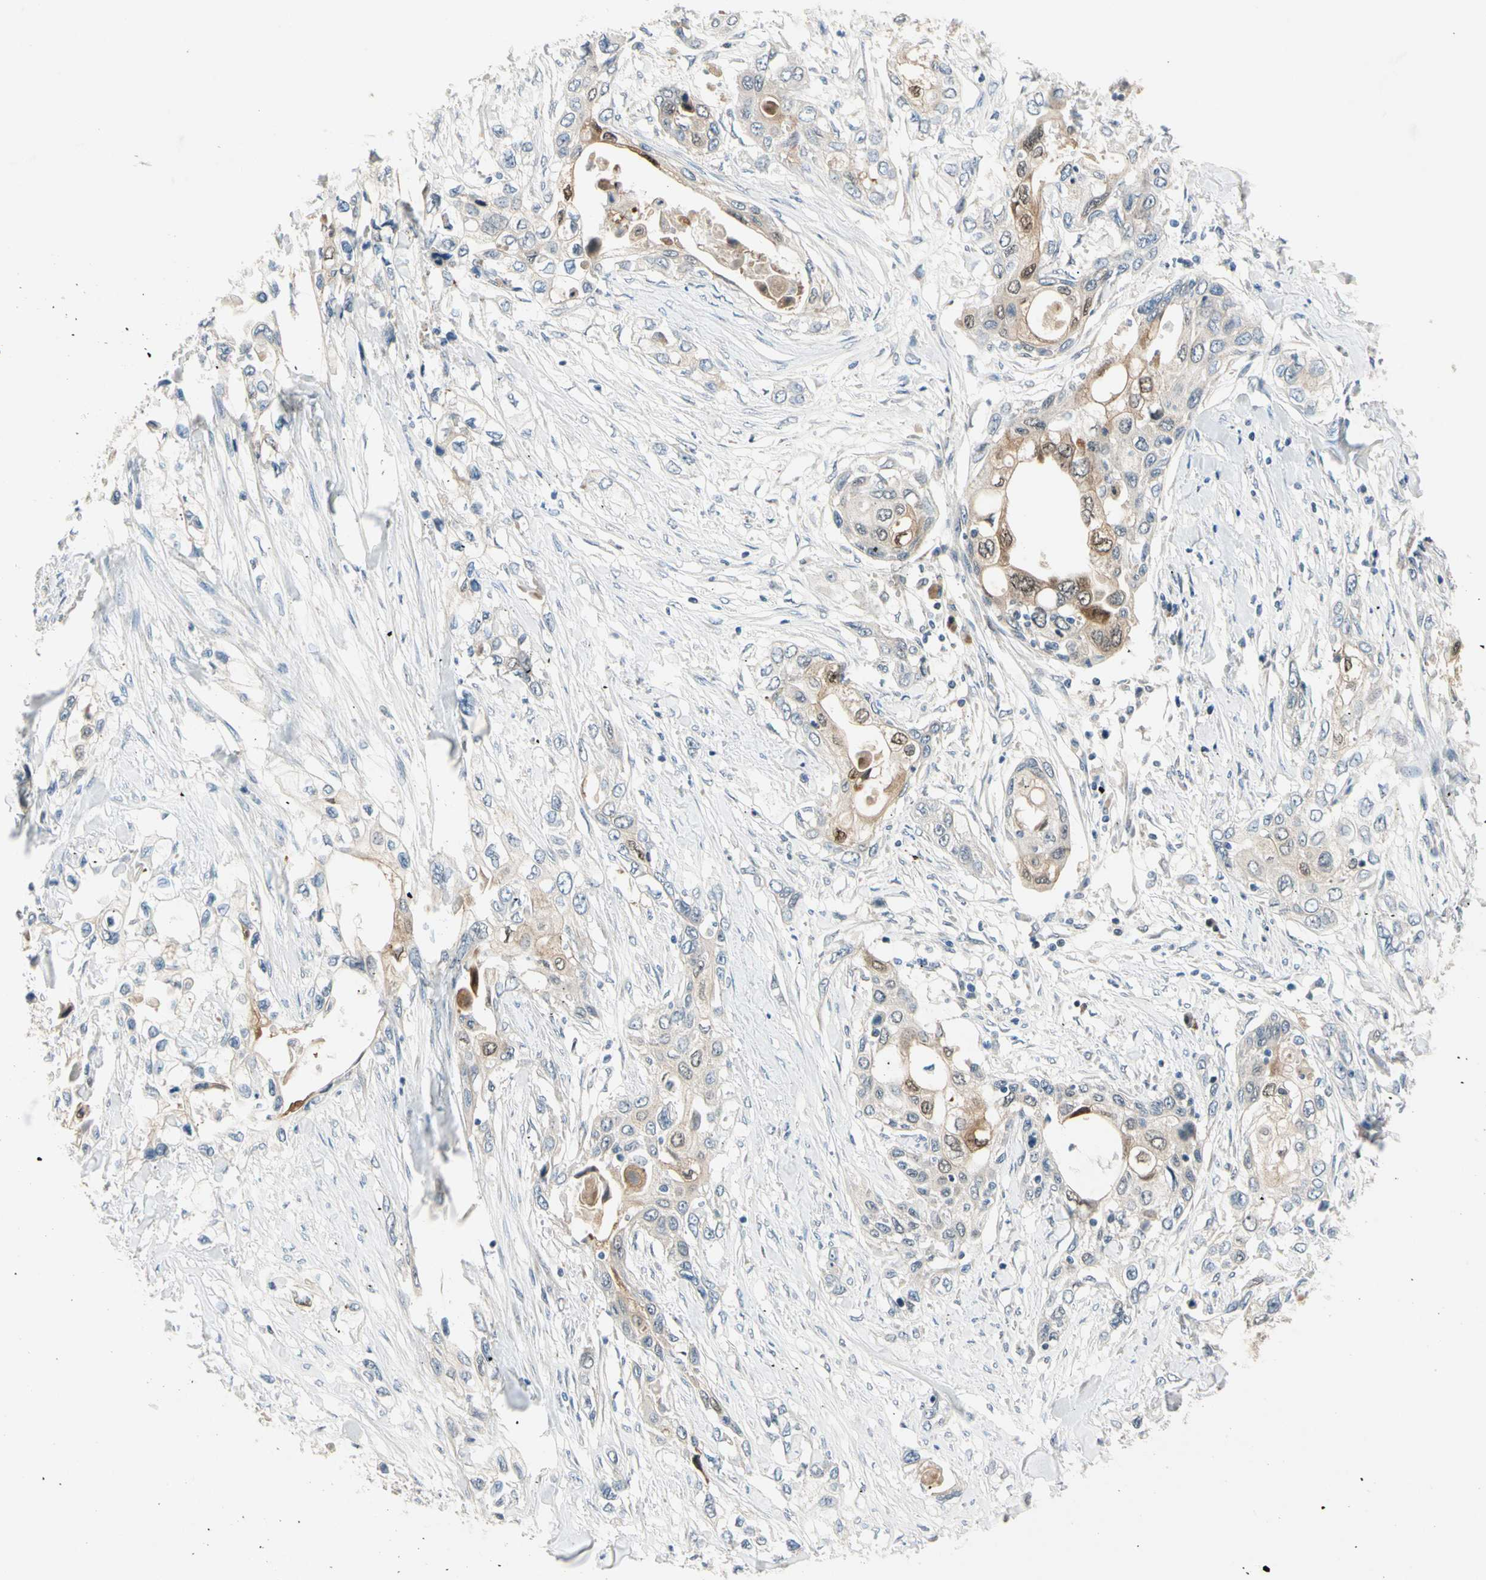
{"staining": {"intensity": "weak", "quantity": "25%-75%", "location": "cytoplasmic/membranous"}, "tissue": "pancreatic cancer", "cell_type": "Tumor cells", "image_type": "cancer", "snomed": [{"axis": "morphology", "description": "Adenocarcinoma, NOS"}, {"axis": "topography", "description": "Pancreas"}], "caption": "Pancreatic cancer stained for a protein (brown) shows weak cytoplasmic/membranous positive positivity in about 25%-75% of tumor cells.", "gene": "RIOX2", "patient": {"sex": "female", "age": 70}}